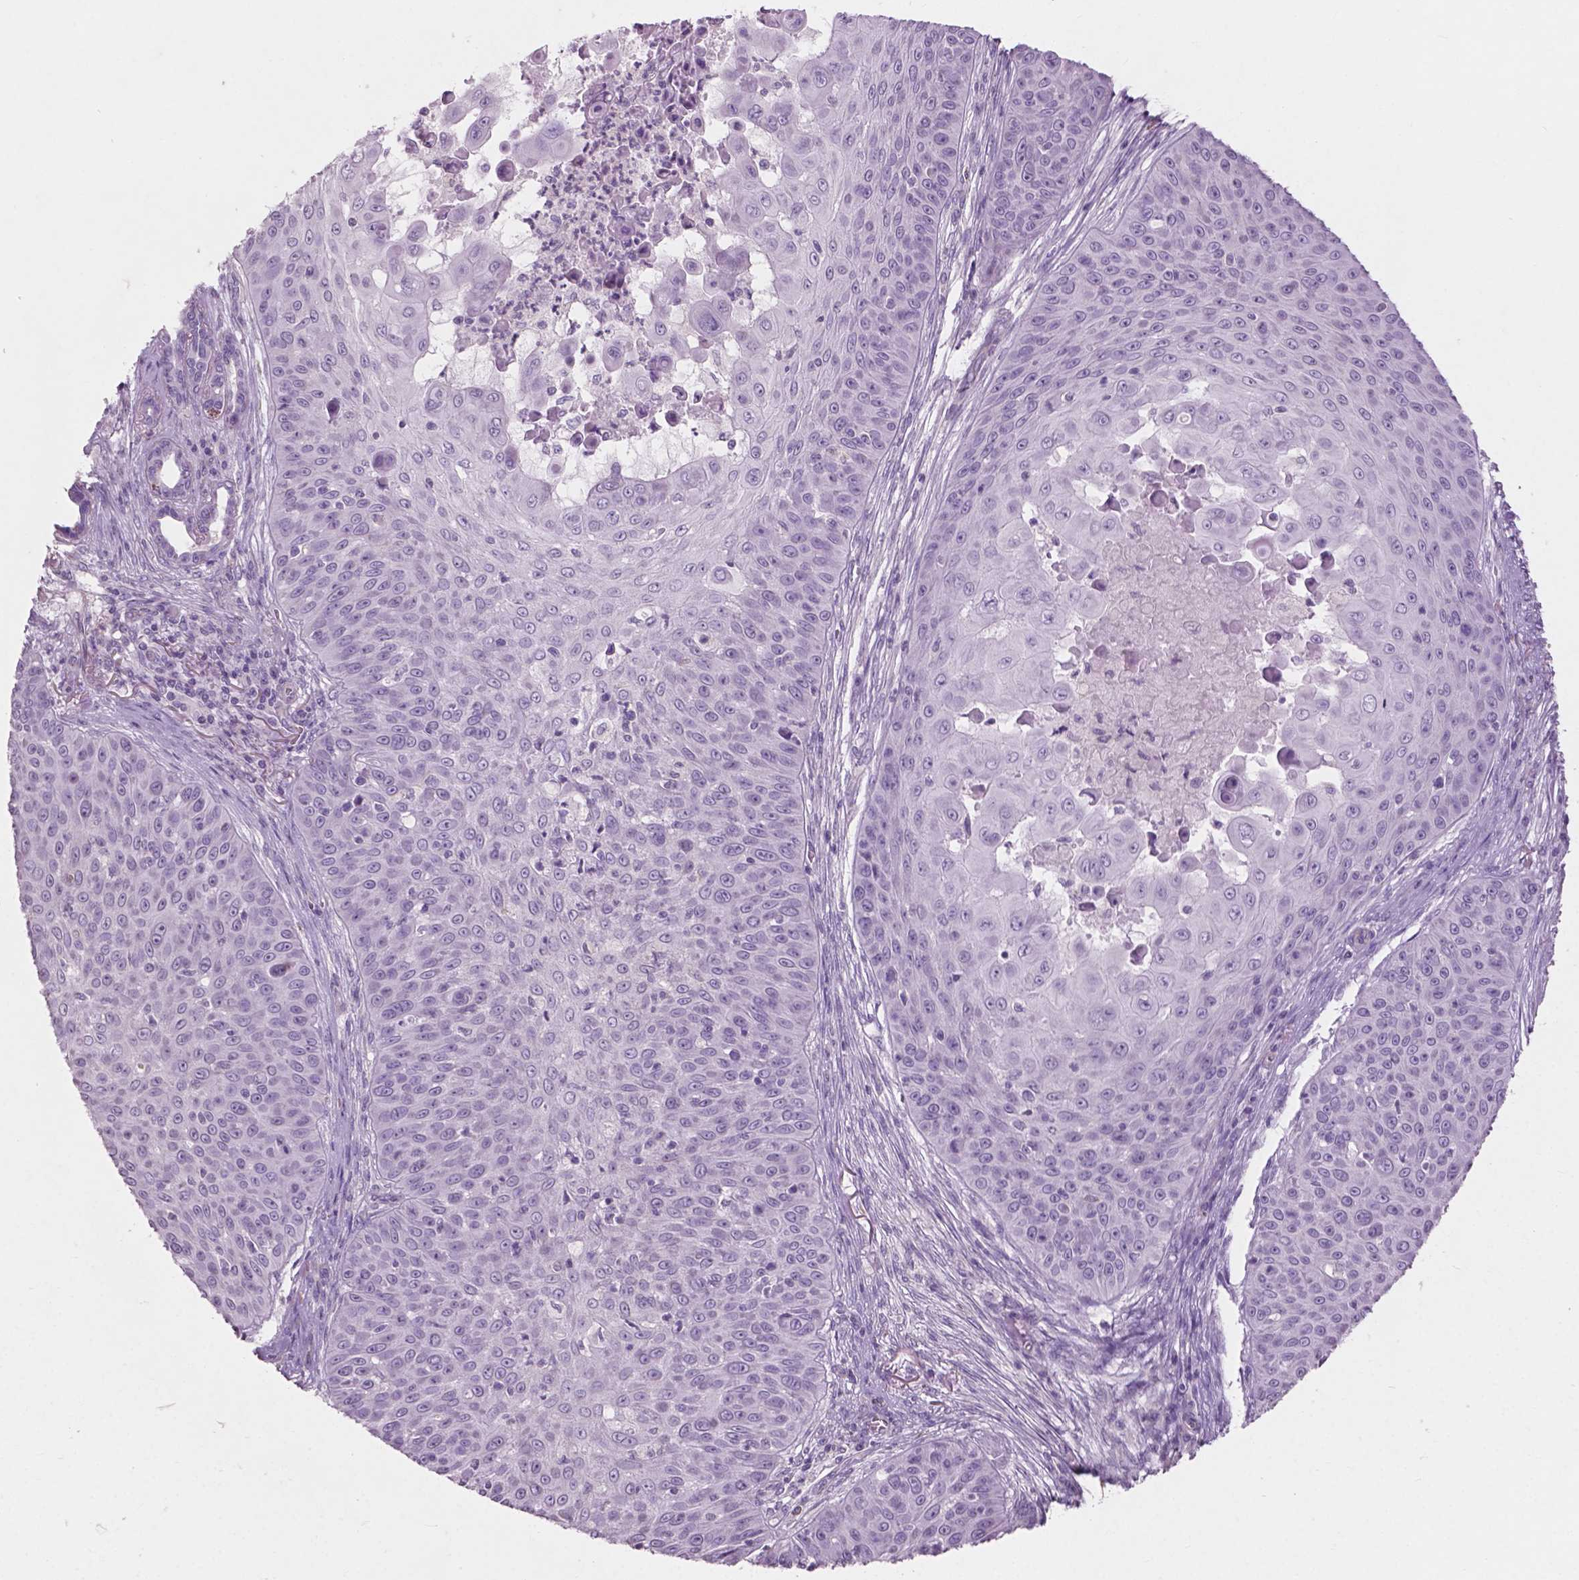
{"staining": {"intensity": "negative", "quantity": "none", "location": "none"}, "tissue": "skin cancer", "cell_type": "Tumor cells", "image_type": "cancer", "snomed": [{"axis": "morphology", "description": "Squamous cell carcinoma, NOS"}, {"axis": "topography", "description": "Skin"}], "caption": "IHC micrograph of neoplastic tissue: skin squamous cell carcinoma stained with DAB (3,3'-diaminobenzidine) exhibits no significant protein expression in tumor cells.", "gene": "AWAT1", "patient": {"sex": "male", "age": 82}}